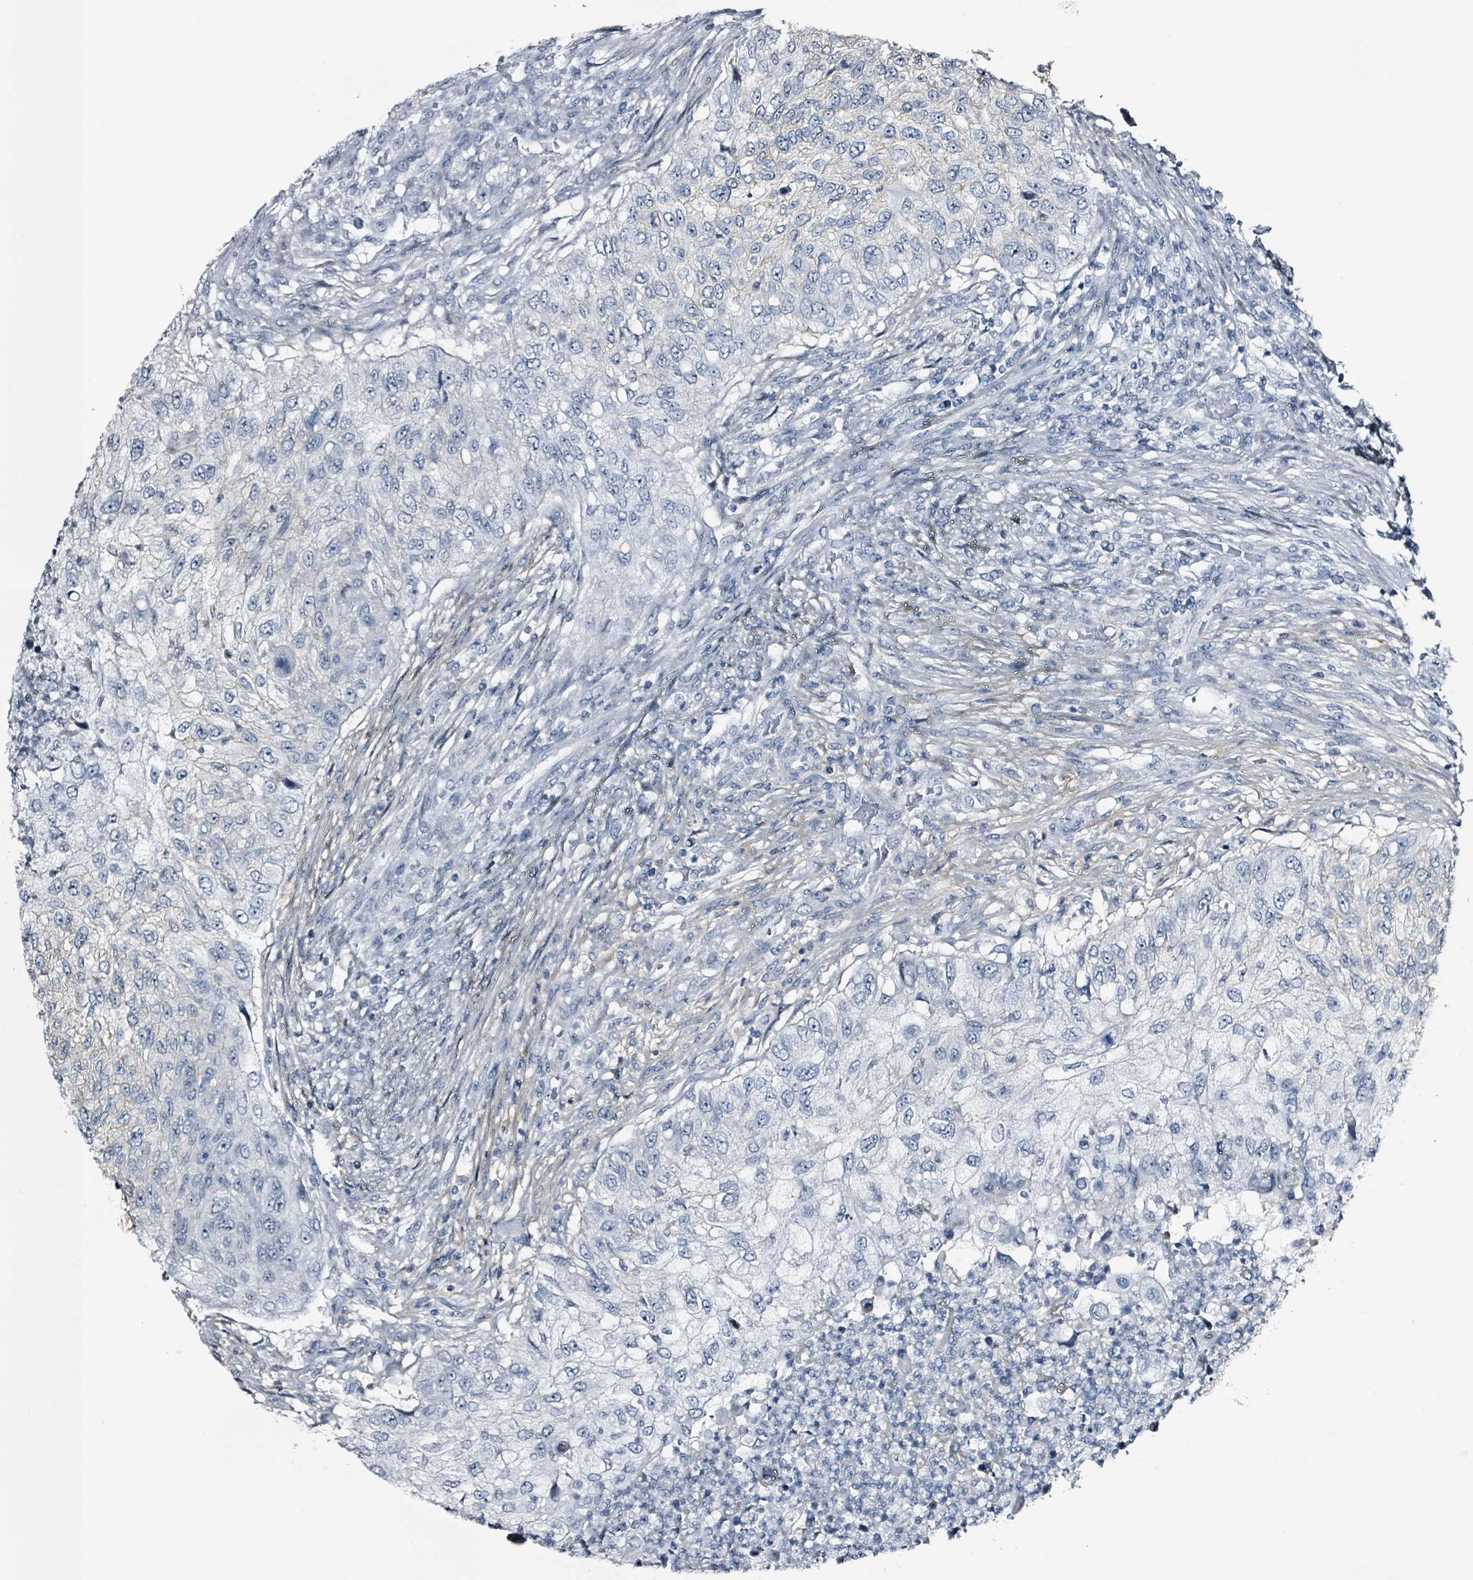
{"staining": {"intensity": "negative", "quantity": "none", "location": "none"}, "tissue": "urothelial cancer", "cell_type": "Tumor cells", "image_type": "cancer", "snomed": [{"axis": "morphology", "description": "Urothelial carcinoma, High grade"}, {"axis": "topography", "description": "Urinary bladder"}], "caption": "High-grade urothelial carcinoma was stained to show a protein in brown. There is no significant staining in tumor cells. The staining is performed using DAB (3,3'-diaminobenzidine) brown chromogen with nuclei counter-stained in using hematoxylin.", "gene": "CA9", "patient": {"sex": "female", "age": 60}}